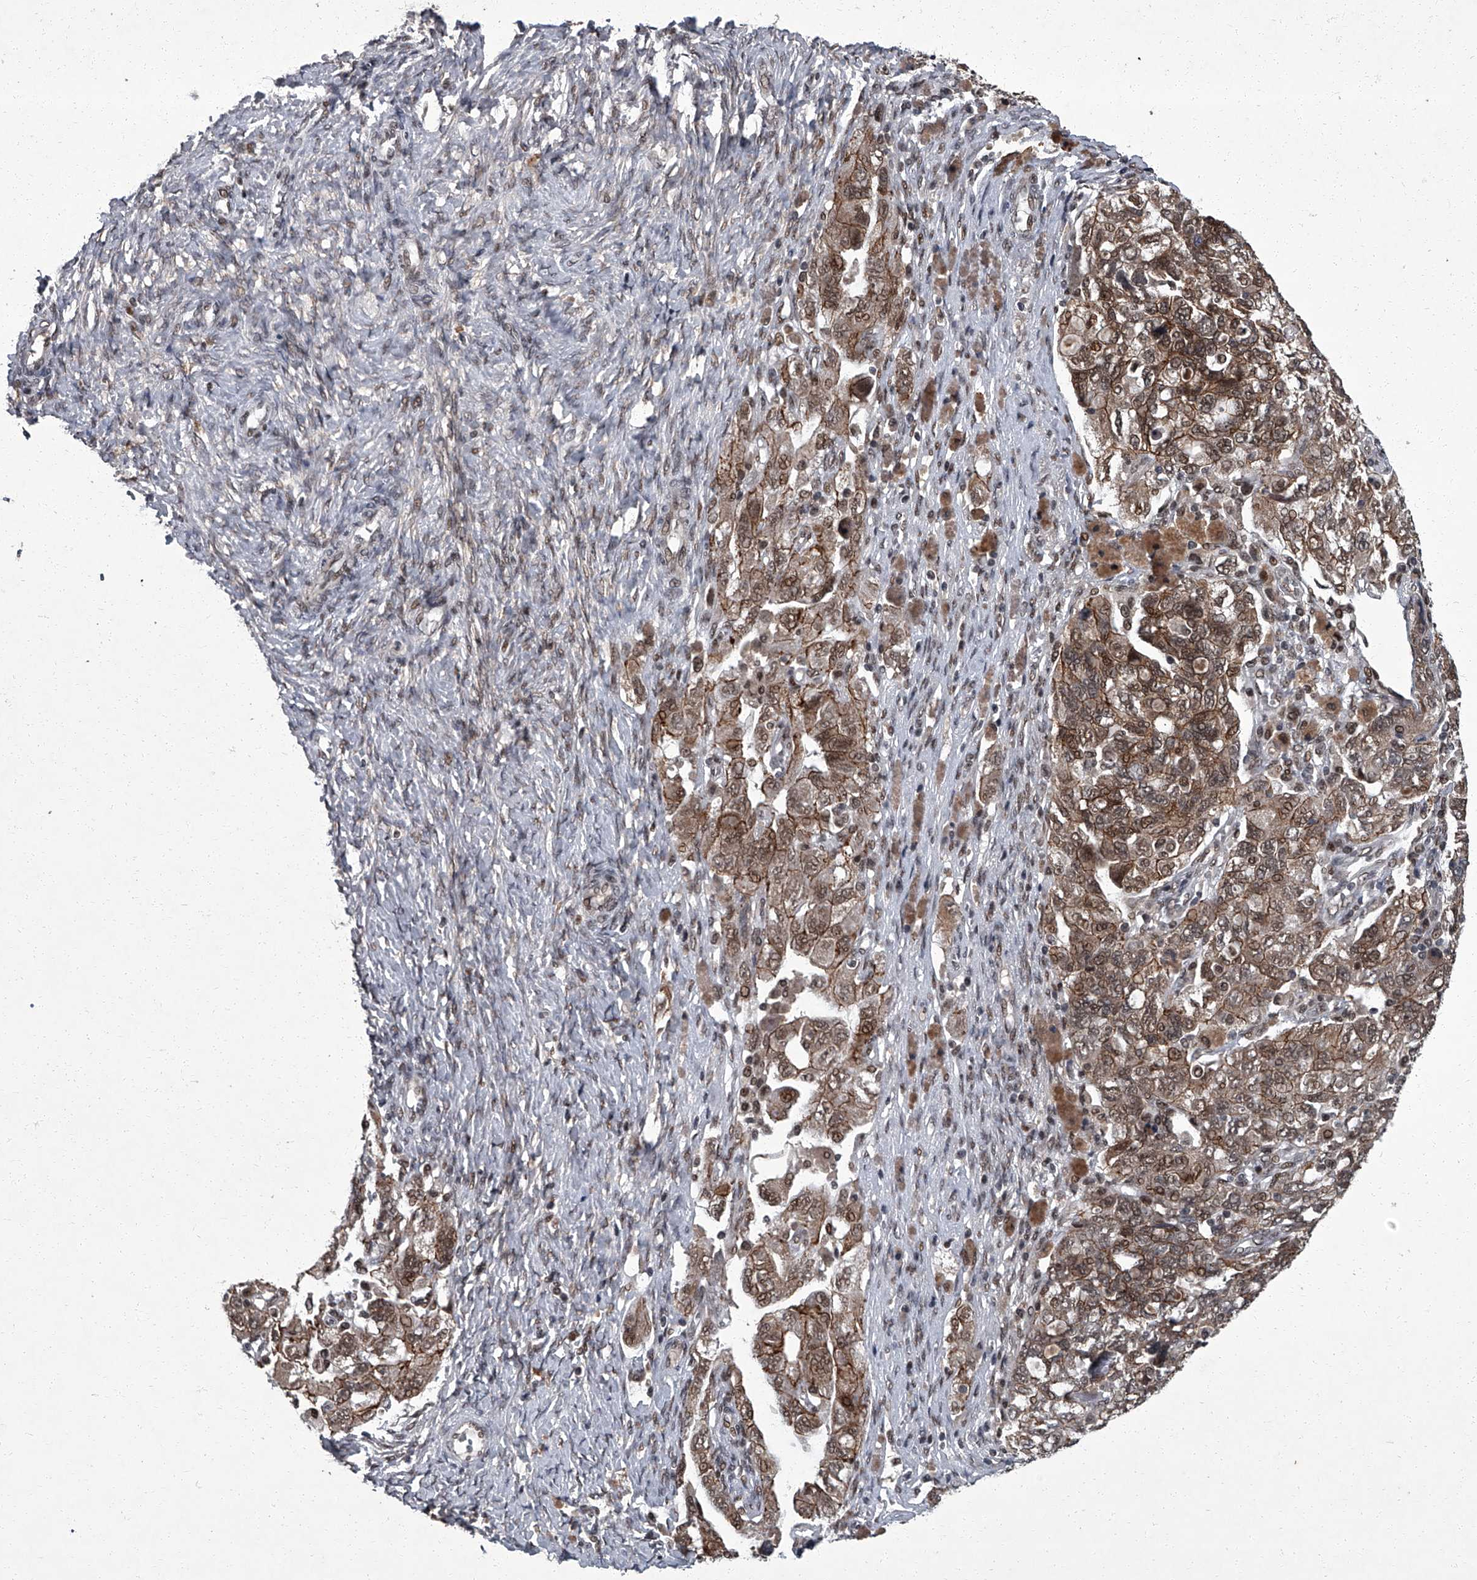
{"staining": {"intensity": "moderate", "quantity": ">75%", "location": "cytoplasmic/membranous,nuclear"}, "tissue": "ovarian cancer", "cell_type": "Tumor cells", "image_type": "cancer", "snomed": [{"axis": "morphology", "description": "Carcinoma, NOS"}, {"axis": "morphology", "description": "Cystadenocarcinoma, serous, NOS"}, {"axis": "topography", "description": "Ovary"}], "caption": "High-power microscopy captured an immunohistochemistry histopathology image of ovarian carcinoma, revealing moderate cytoplasmic/membranous and nuclear positivity in about >75% of tumor cells.", "gene": "ZNF518B", "patient": {"sex": "female", "age": 69}}